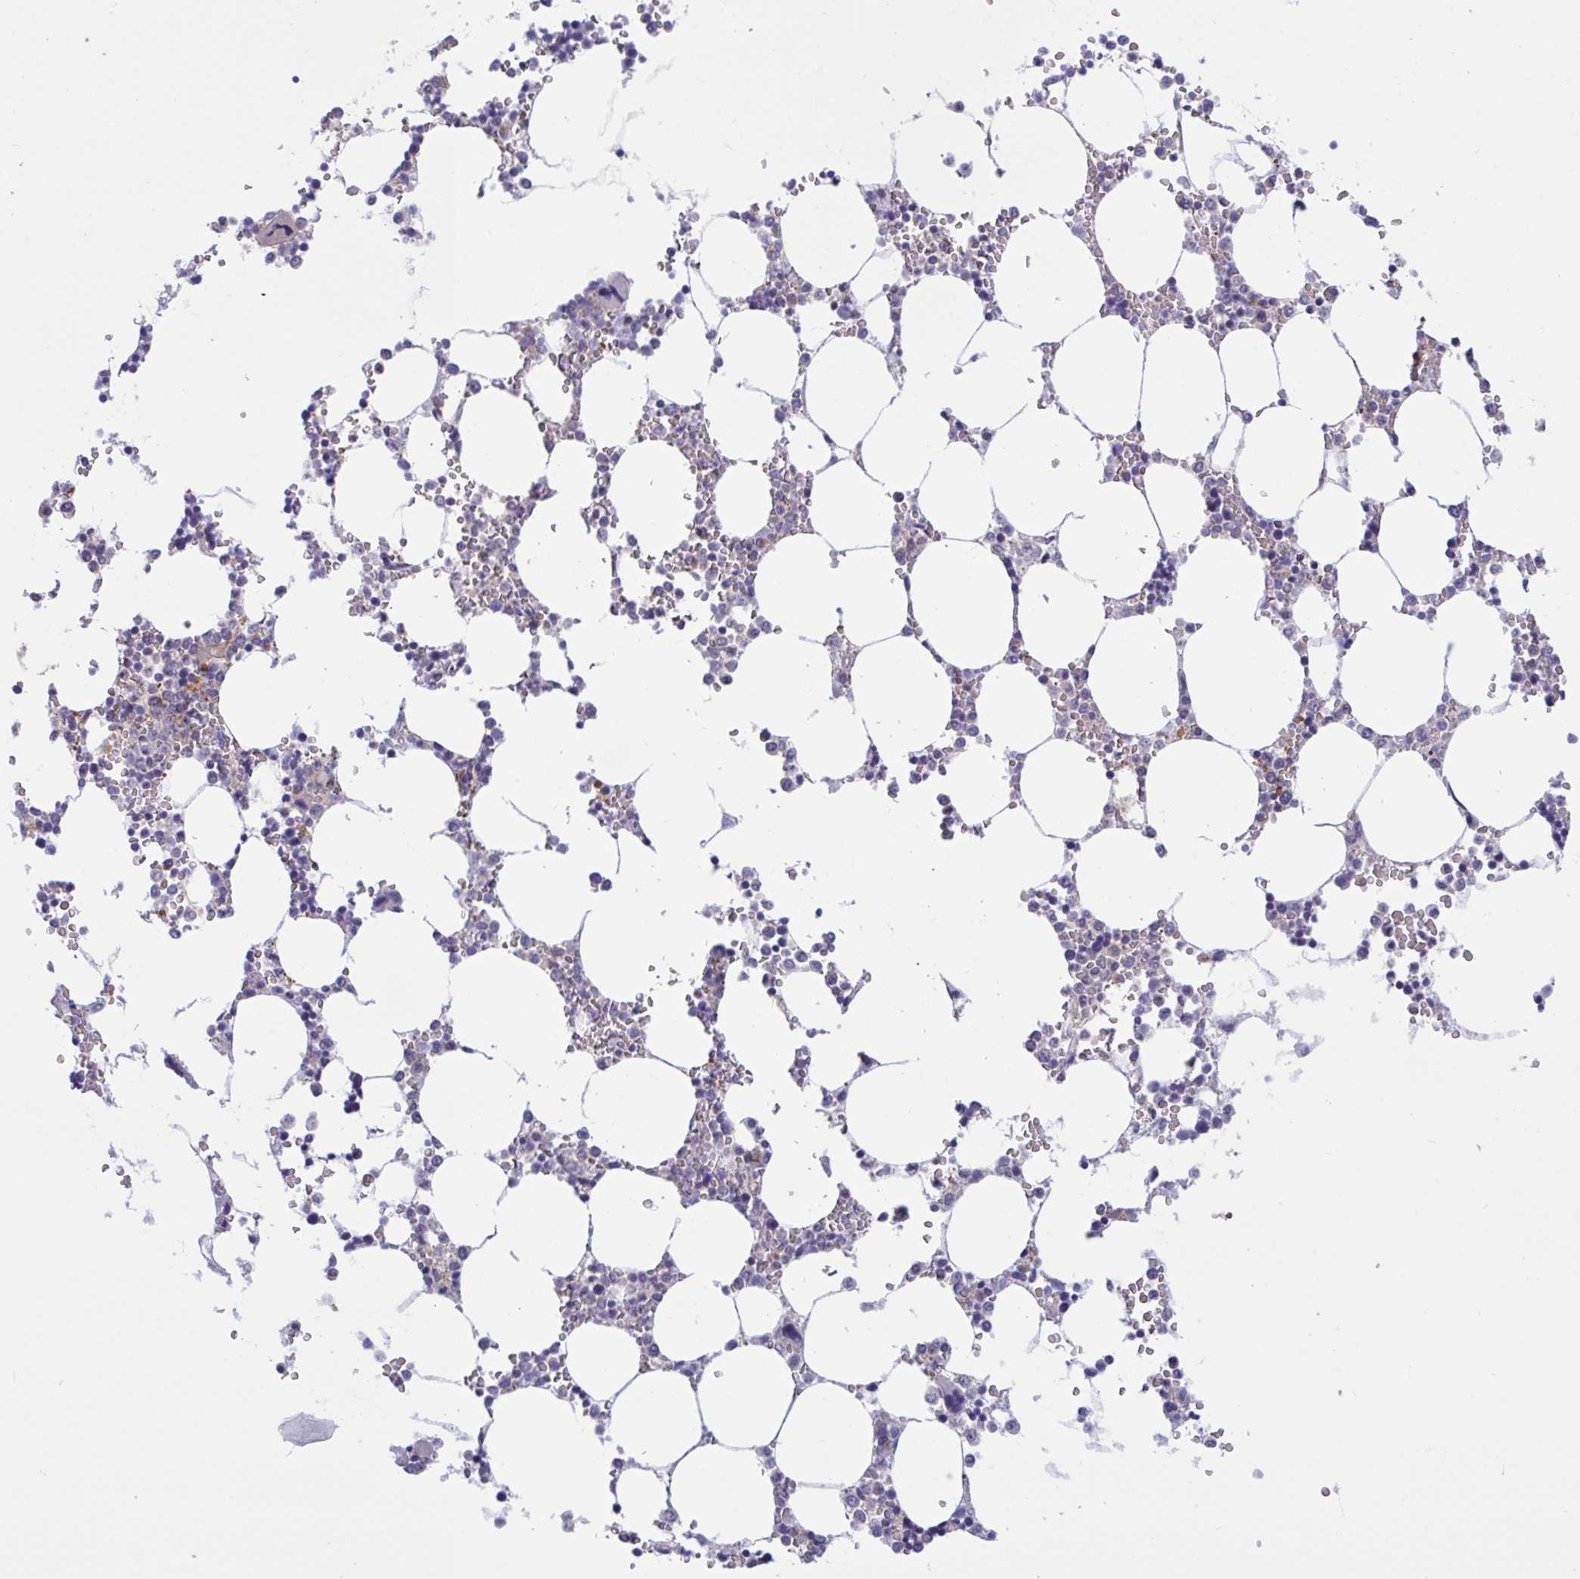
{"staining": {"intensity": "moderate", "quantity": "<25%", "location": "cytoplasmic/membranous"}, "tissue": "bone marrow", "cell_type": "Hematopoietic cells", "image_type": "normal", "snomed": [{"axis": "morphology", "description": "Normal tissue, NOS"}, {"axis": "topography", "description": "Bone marrow"}], "caption": "The histopathology image exhibits a brown stain indicating the presence of a protein in the cytoplasmic/membranous of hematopoietic cells in bone marrow. (DAB (3,3'-diaminobenzidine) IHC, brown staining for protein, blue staining for nuclei).", "gene": "OXLD1", "patient": {"sex": "male", "age": 64}}